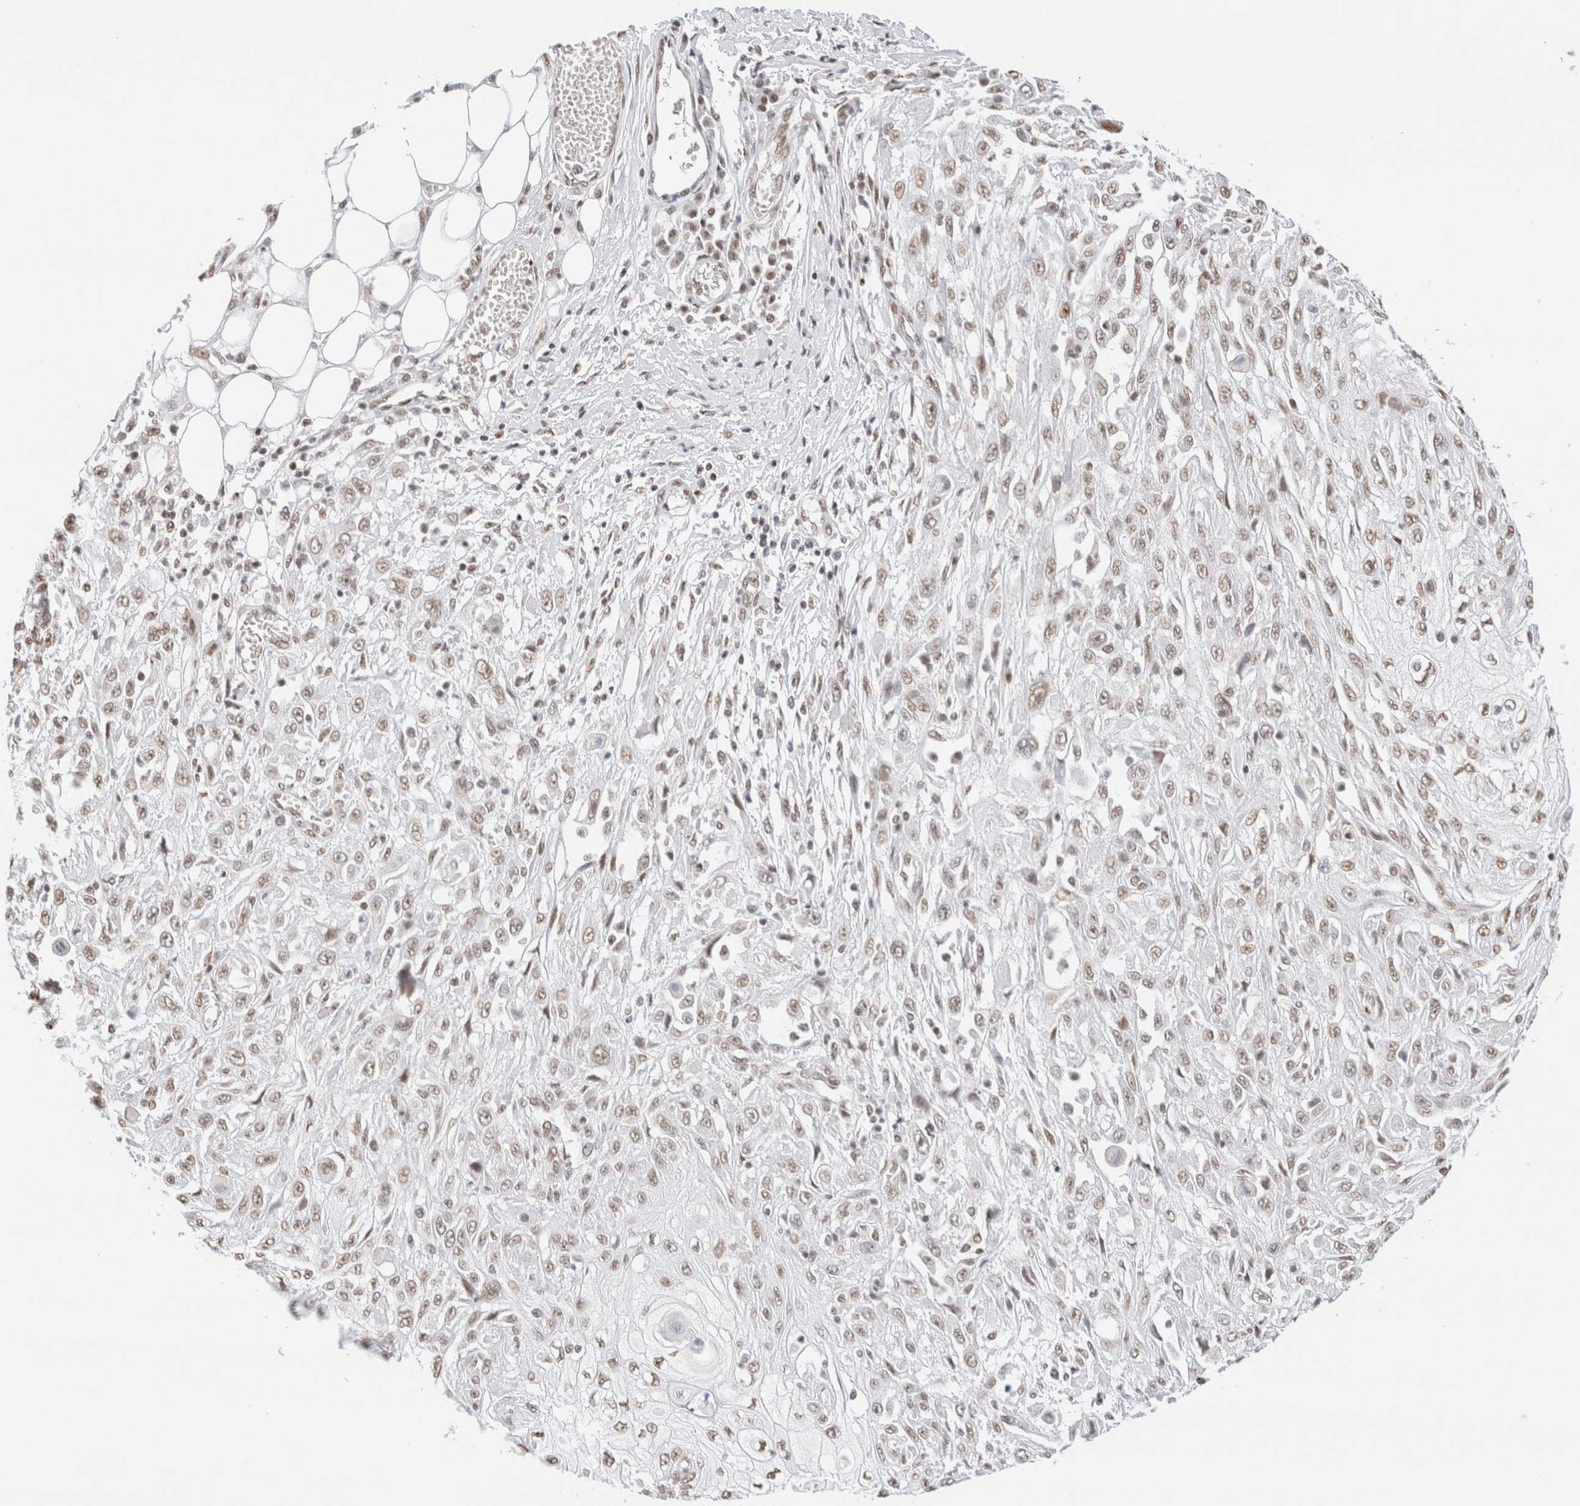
{"staining": {"intensity": "moderate", "quantity": "25%-75%", "location": "nuclear"}, "tissue": "skin cancer", "cell_type": "Tumor cells", "image_type": "cancer", "snomed": [{"axis": "morphology", "description": "Squamous cell carcinoma, NOS"}, {"axis": "morphology", "description": "Squamous cell carcinoma, metastatic, NOS"}, {"axis": "topography", "description": "Skin"}, {"axis": "topography", "description": "Lymph node"}], "caption": "A medium amount of moderate nuclear staining is present in approximately 25%-75% of tumor cells in metastatic squamous cell carcinoma (skin) tissue. (DAB = brown stain, brightfield microscopy at high magnification).", "gene": "SUPT3H", "patient": {"sex": "male", "age": 75}}